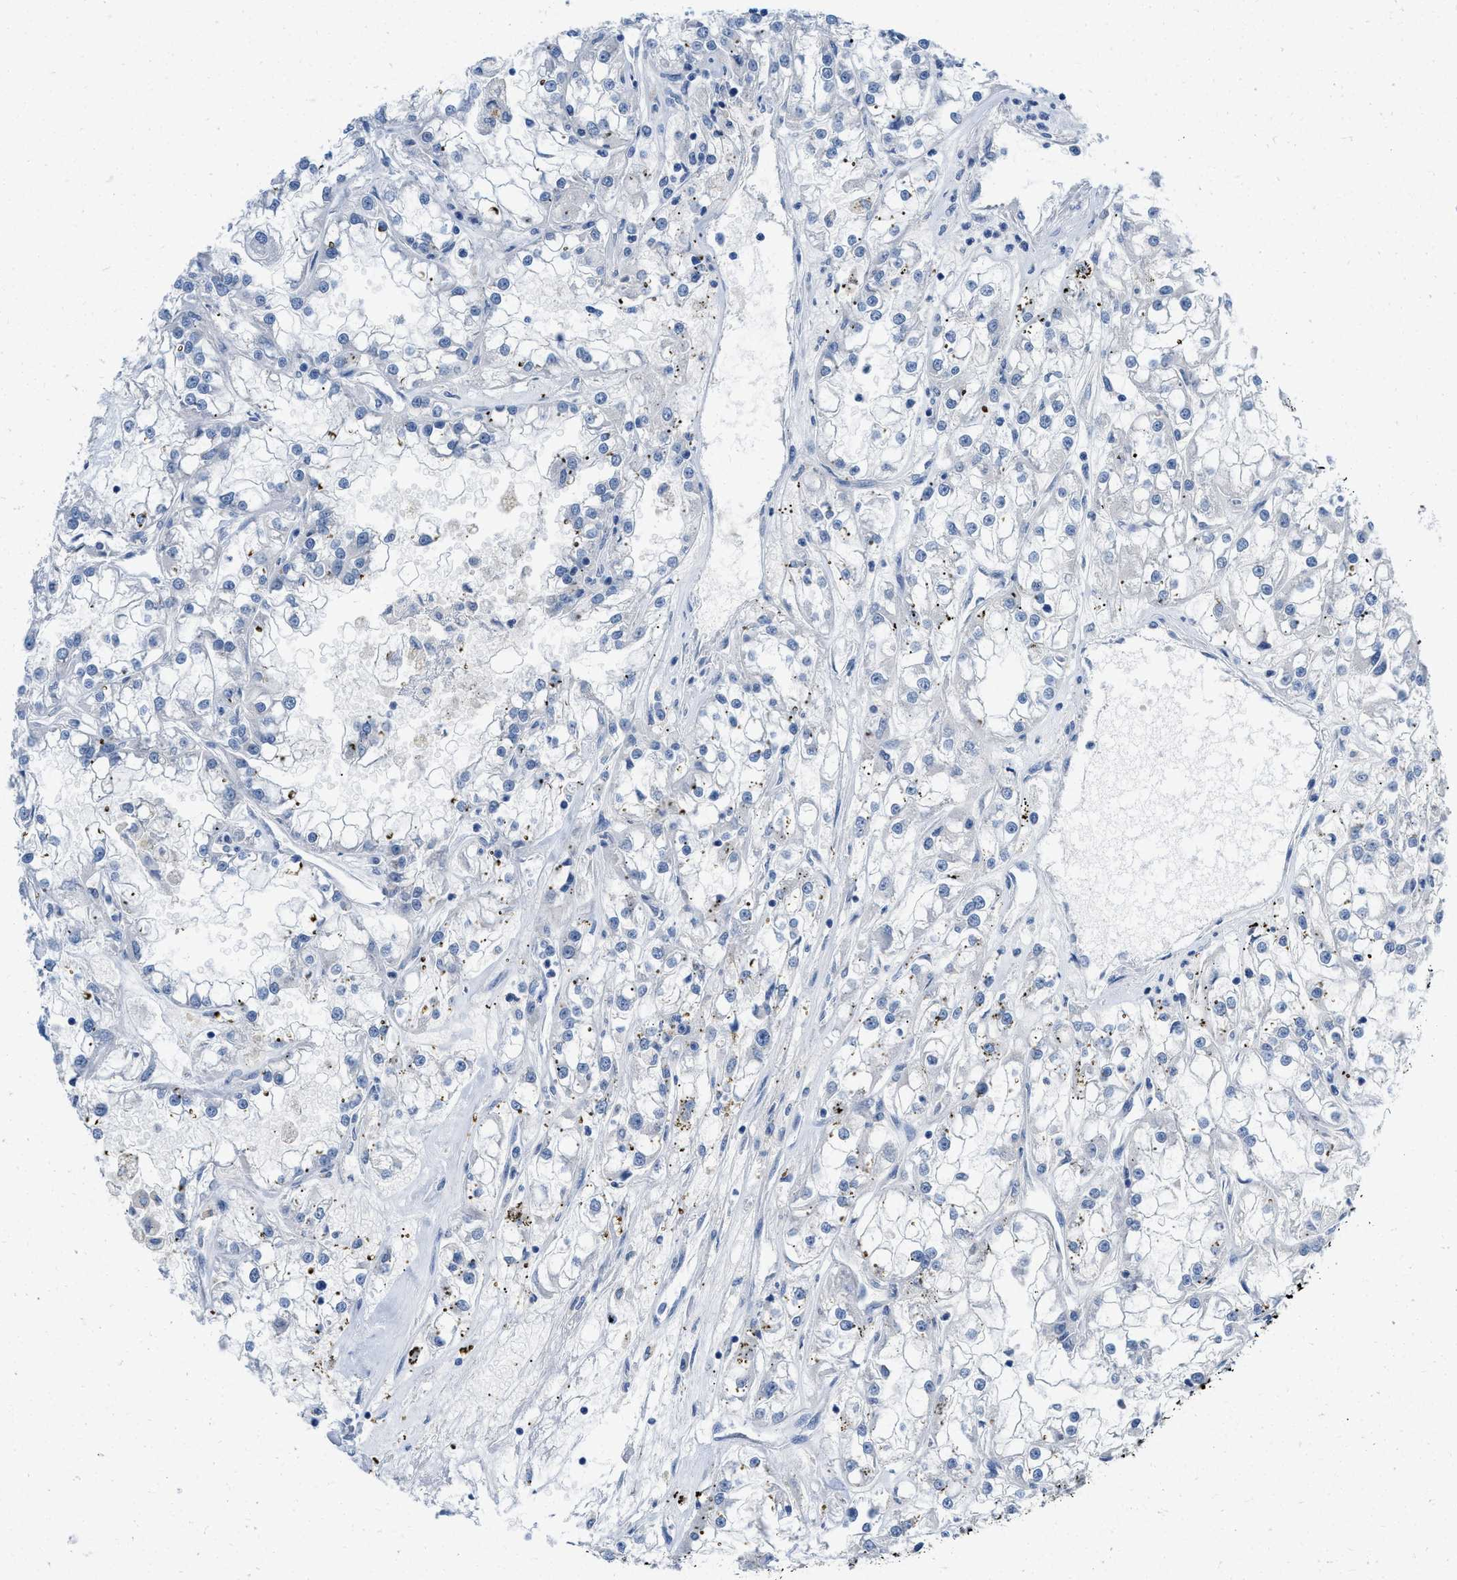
{"staining": {"intensity": "negative", "quantity": "none", "location": "none"}, "tissue": "renal cancer", "cell_type": "Tumor cells", "image_type": "cancer", "snomed": [{"axis": "morphology", "description": "Adenocarcinoma, NOS"}, {"axis": "topography", "description": "Kidney"}], "caption": "Photomicrograph shows no significant protein positivity in tumor cells of renal cancer (adenocarcinoma). (DAB immunohistochemistry, high magnification).", "gene": "PYY", "patient": {"sex": "female", "age": 52}}